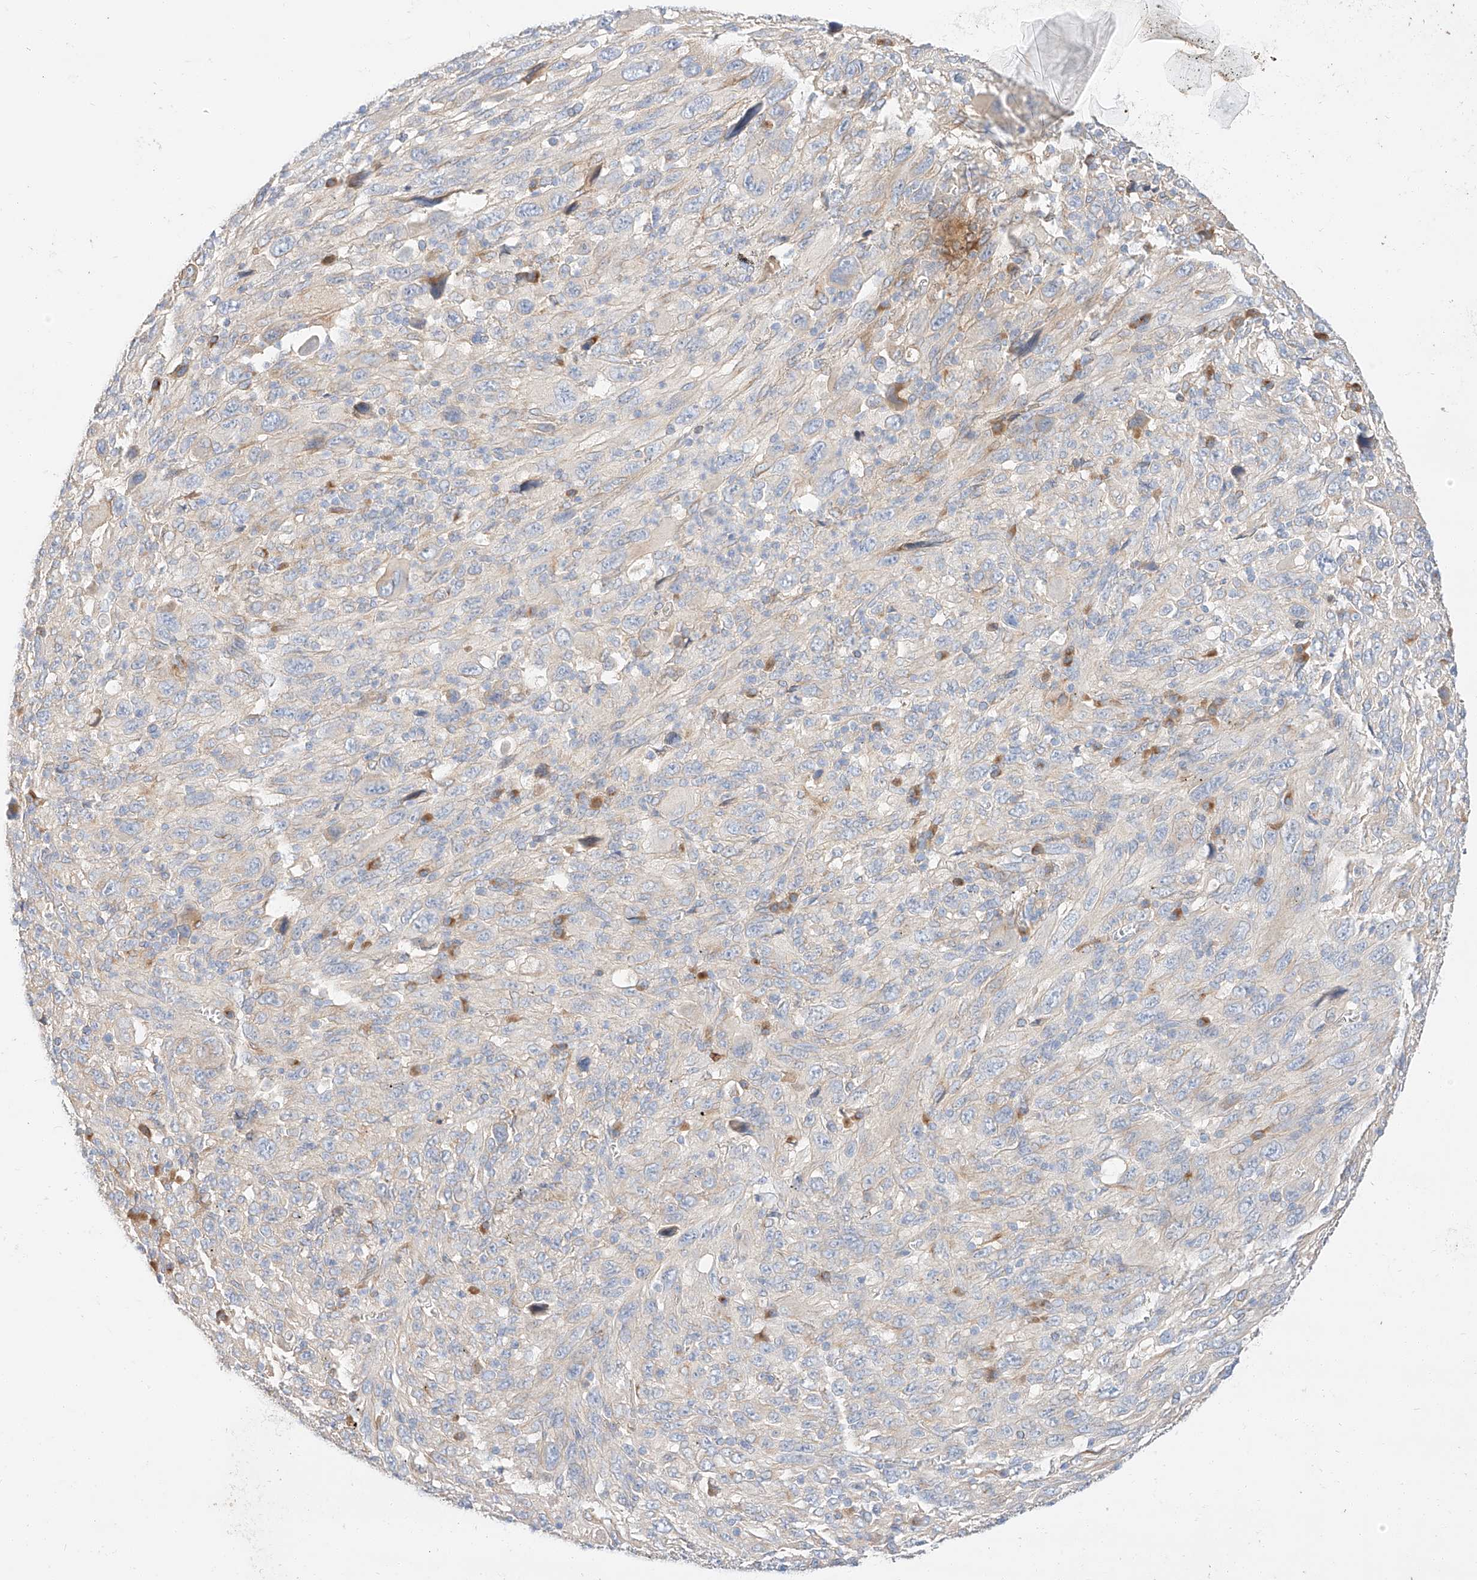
{"staining": {"intensity": "negative", "quantity": "none", "location": "none"}, "tissue": "melanoma", "cell_type": "Tumor cells", "image_type": "cancer", "snomed": [{"axis": "morphology", "description": "Malignant melanoma, Metastatic site"}, {"axis": "topography", "description": "Skin"}], "caption": "Tumor cells show no significant protein positivity in malignant melanoma (metastatic site). Brightfield microscopy of IHC stained with DAB (brown) and hematoxylin (blue), captured at high magnification.", "gene": "MAP7", "patient": {"sex": "female", "age": 56}}